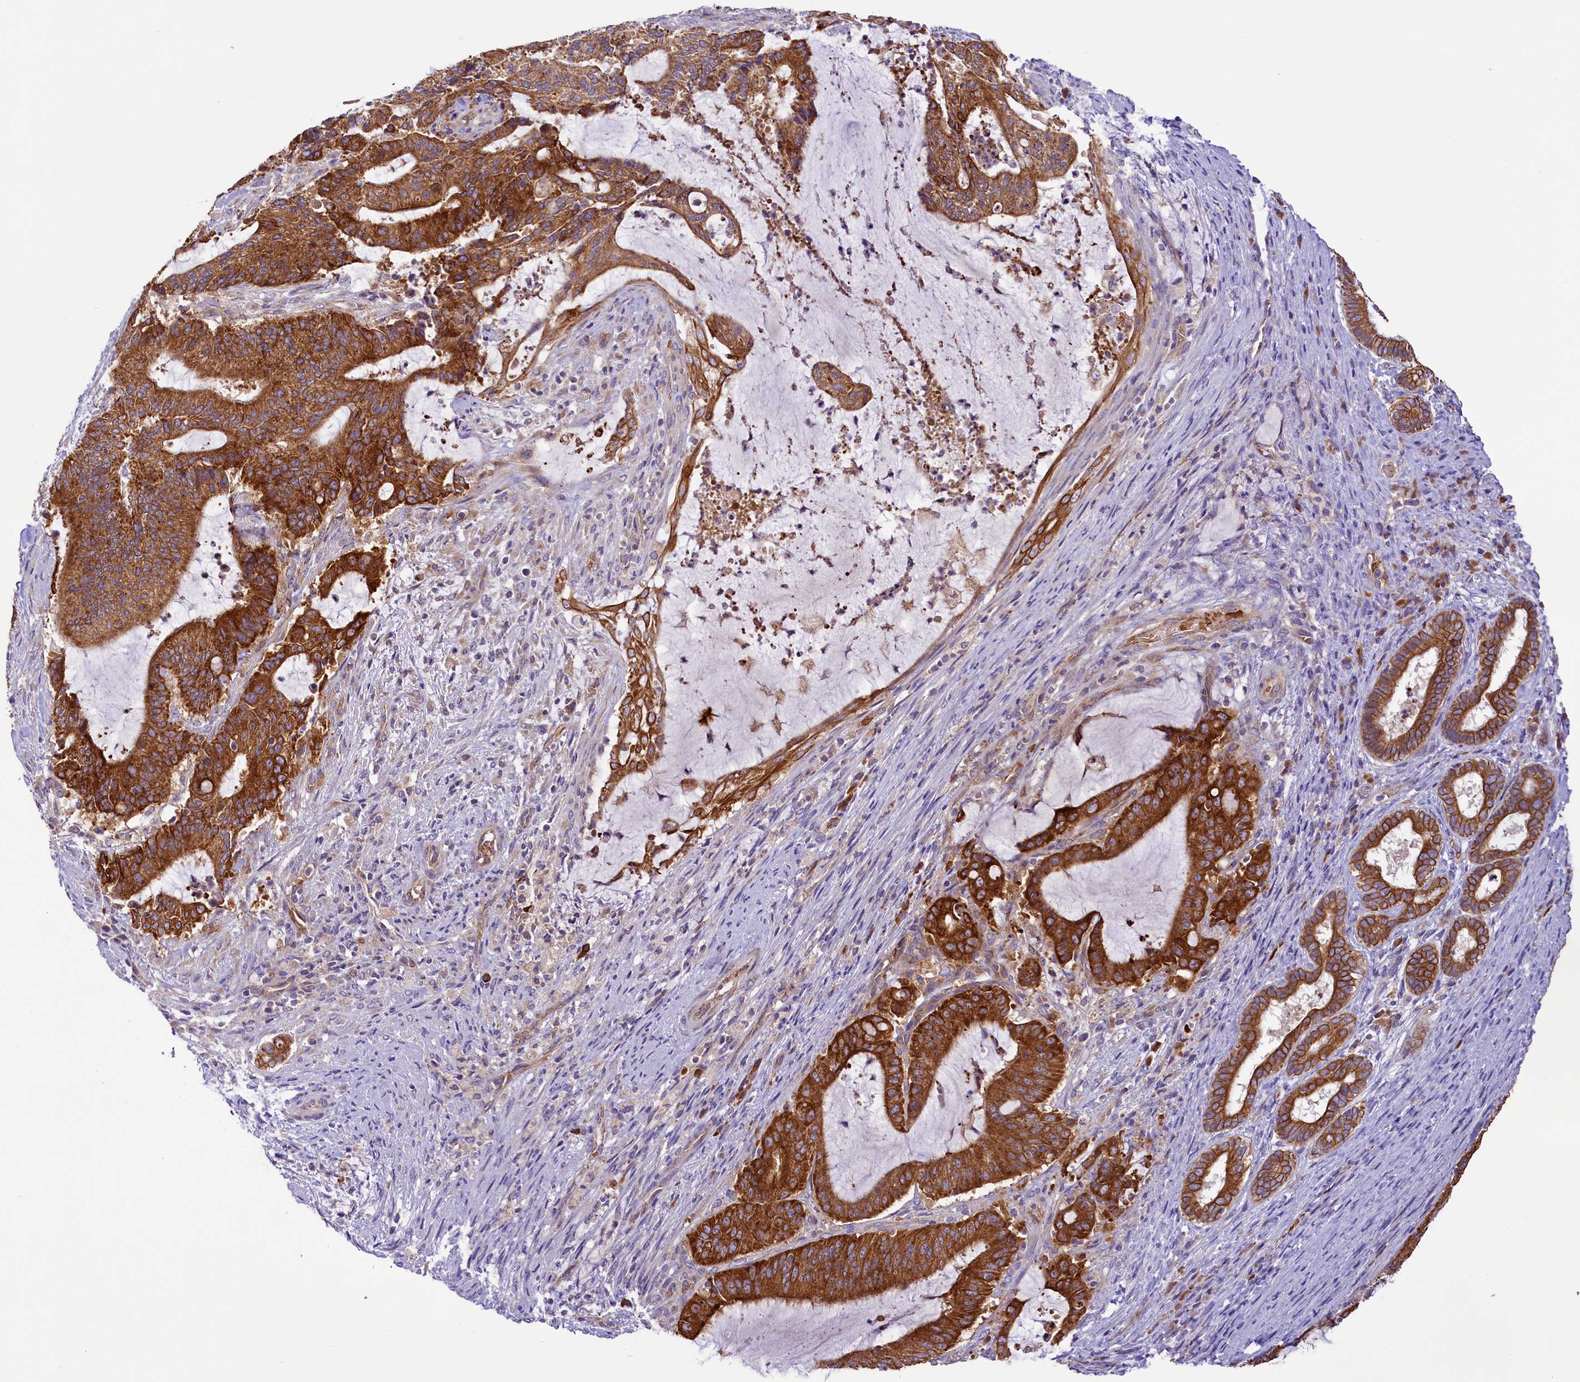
{"staining": {"intensity": "strong", "quantity": ">75%", "location": "cytoplasmic/membranous"}, "tissue": "liver cancer", "cell_type": "Tumor cells", "image_type": "cancer", "snomed": [{"axis": "morphology", "description": "Normal tissue, NOS"}, {"axis": "morphology", "description": "Cholangiocarcinoma"}, {"axis": "topography", "description": "Liver"}, {"axis": "topography", "description": "Peripheral nerve tissue"}], "caption": "An IHC photomicrograph of neoplastic tissue is shown. Protein staining in brown highlights strong cytoplasmic/membranous positivity in liver cancer (cholangiocarcinoma) within tumor cells.", "gene": "LARP4", "patient": {"sex": "female", "age": 73}}